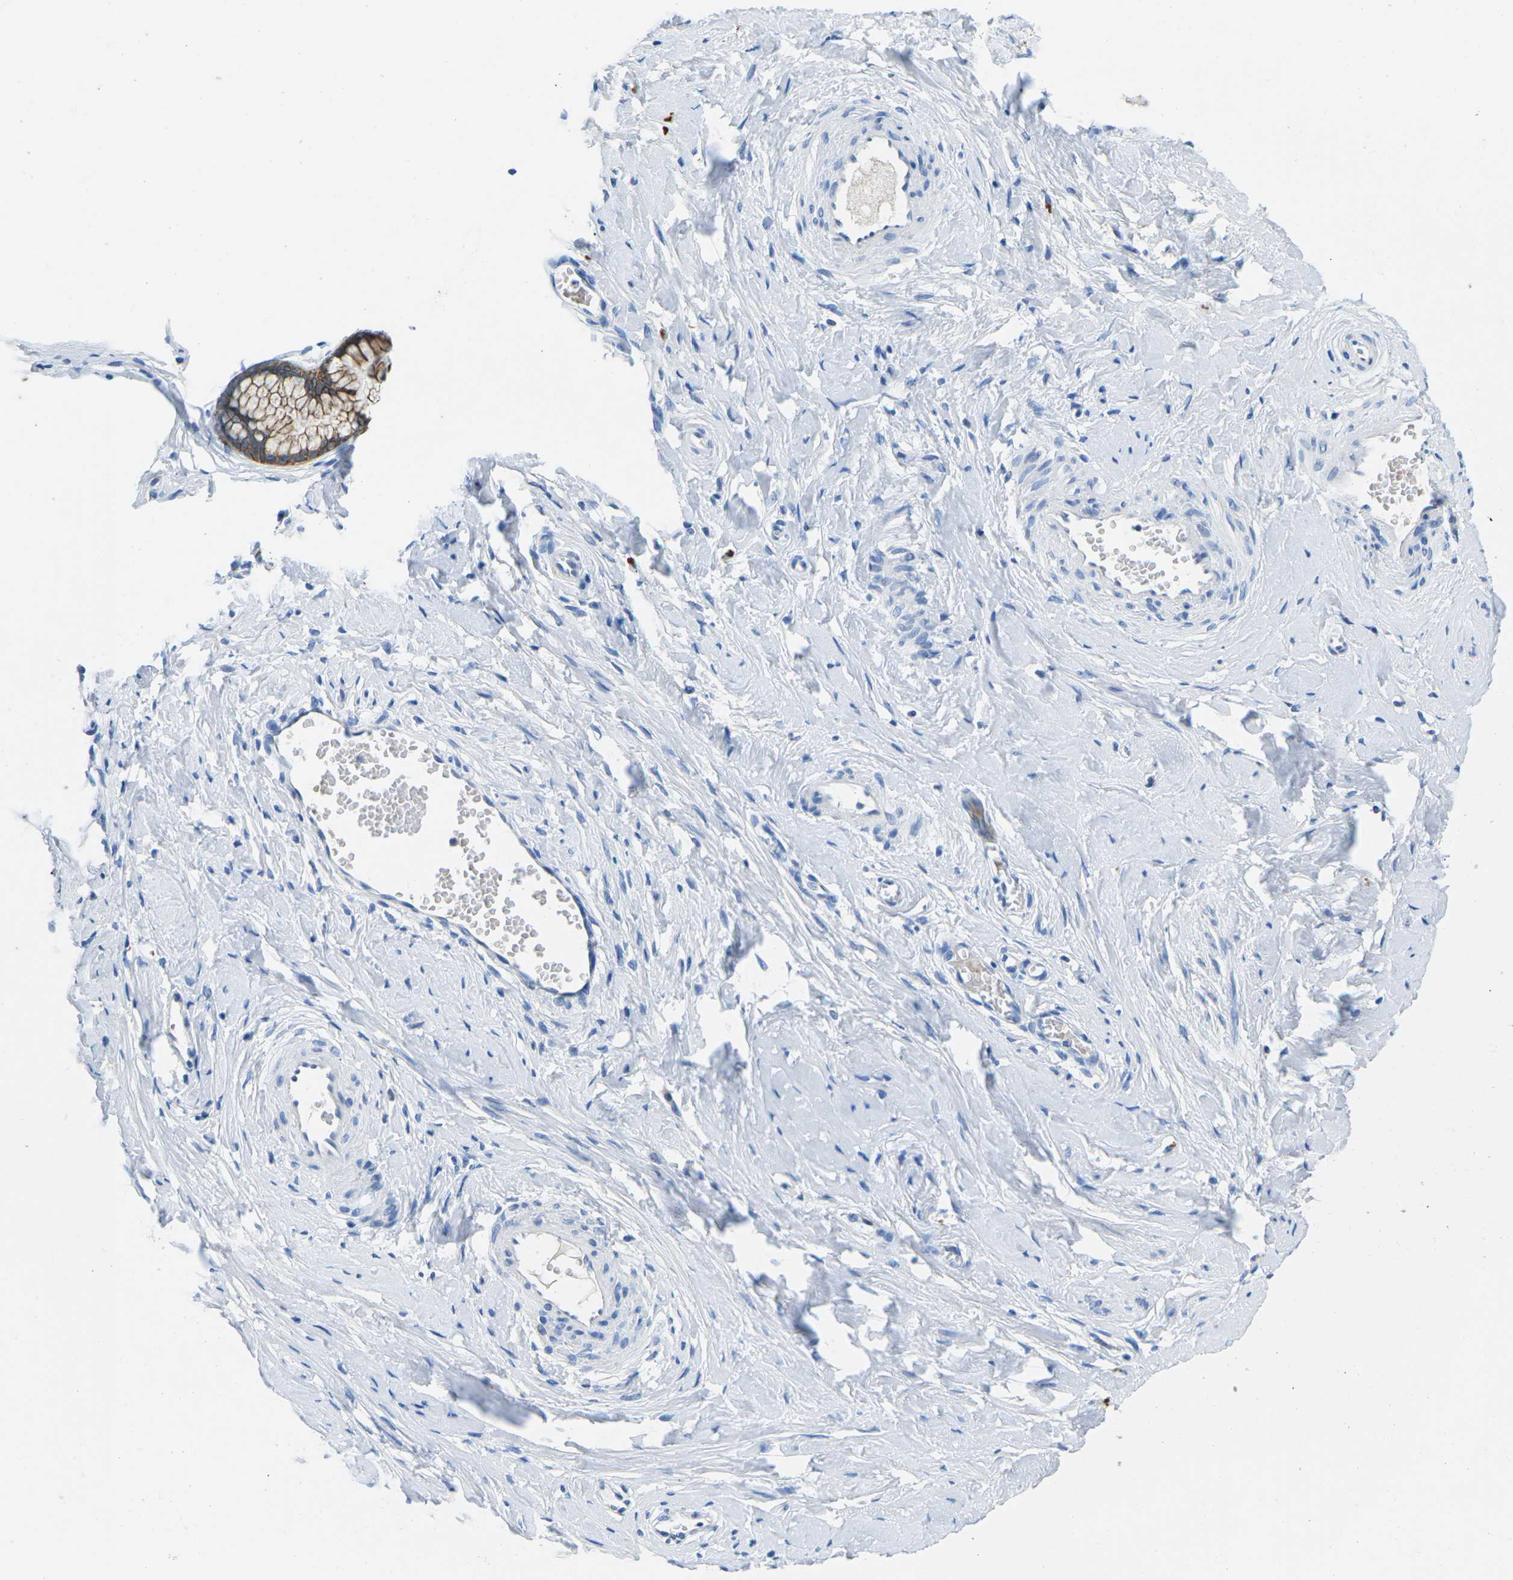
{"staining": {"intensity": "moderate", "quantity": ">75%", "location": "cytoplasmic/membranous"}, "tissue": "cervix", "cell_type": "Glandular cells", "image_type": "normal", "snomed": [{"axis": "morphology", "description": "Normal tissue, NOS"}, {"axis": "topography", "description": "Cervix"}], "caption": "Immunohistochemical staining of benign cervix shows >75% levels of moderate cytoplasmic/membranous protein positivity in approximately >75% of glandular cells.", "gene": "TM6SF1", "patient": {"sex": "female", "age": 65}}